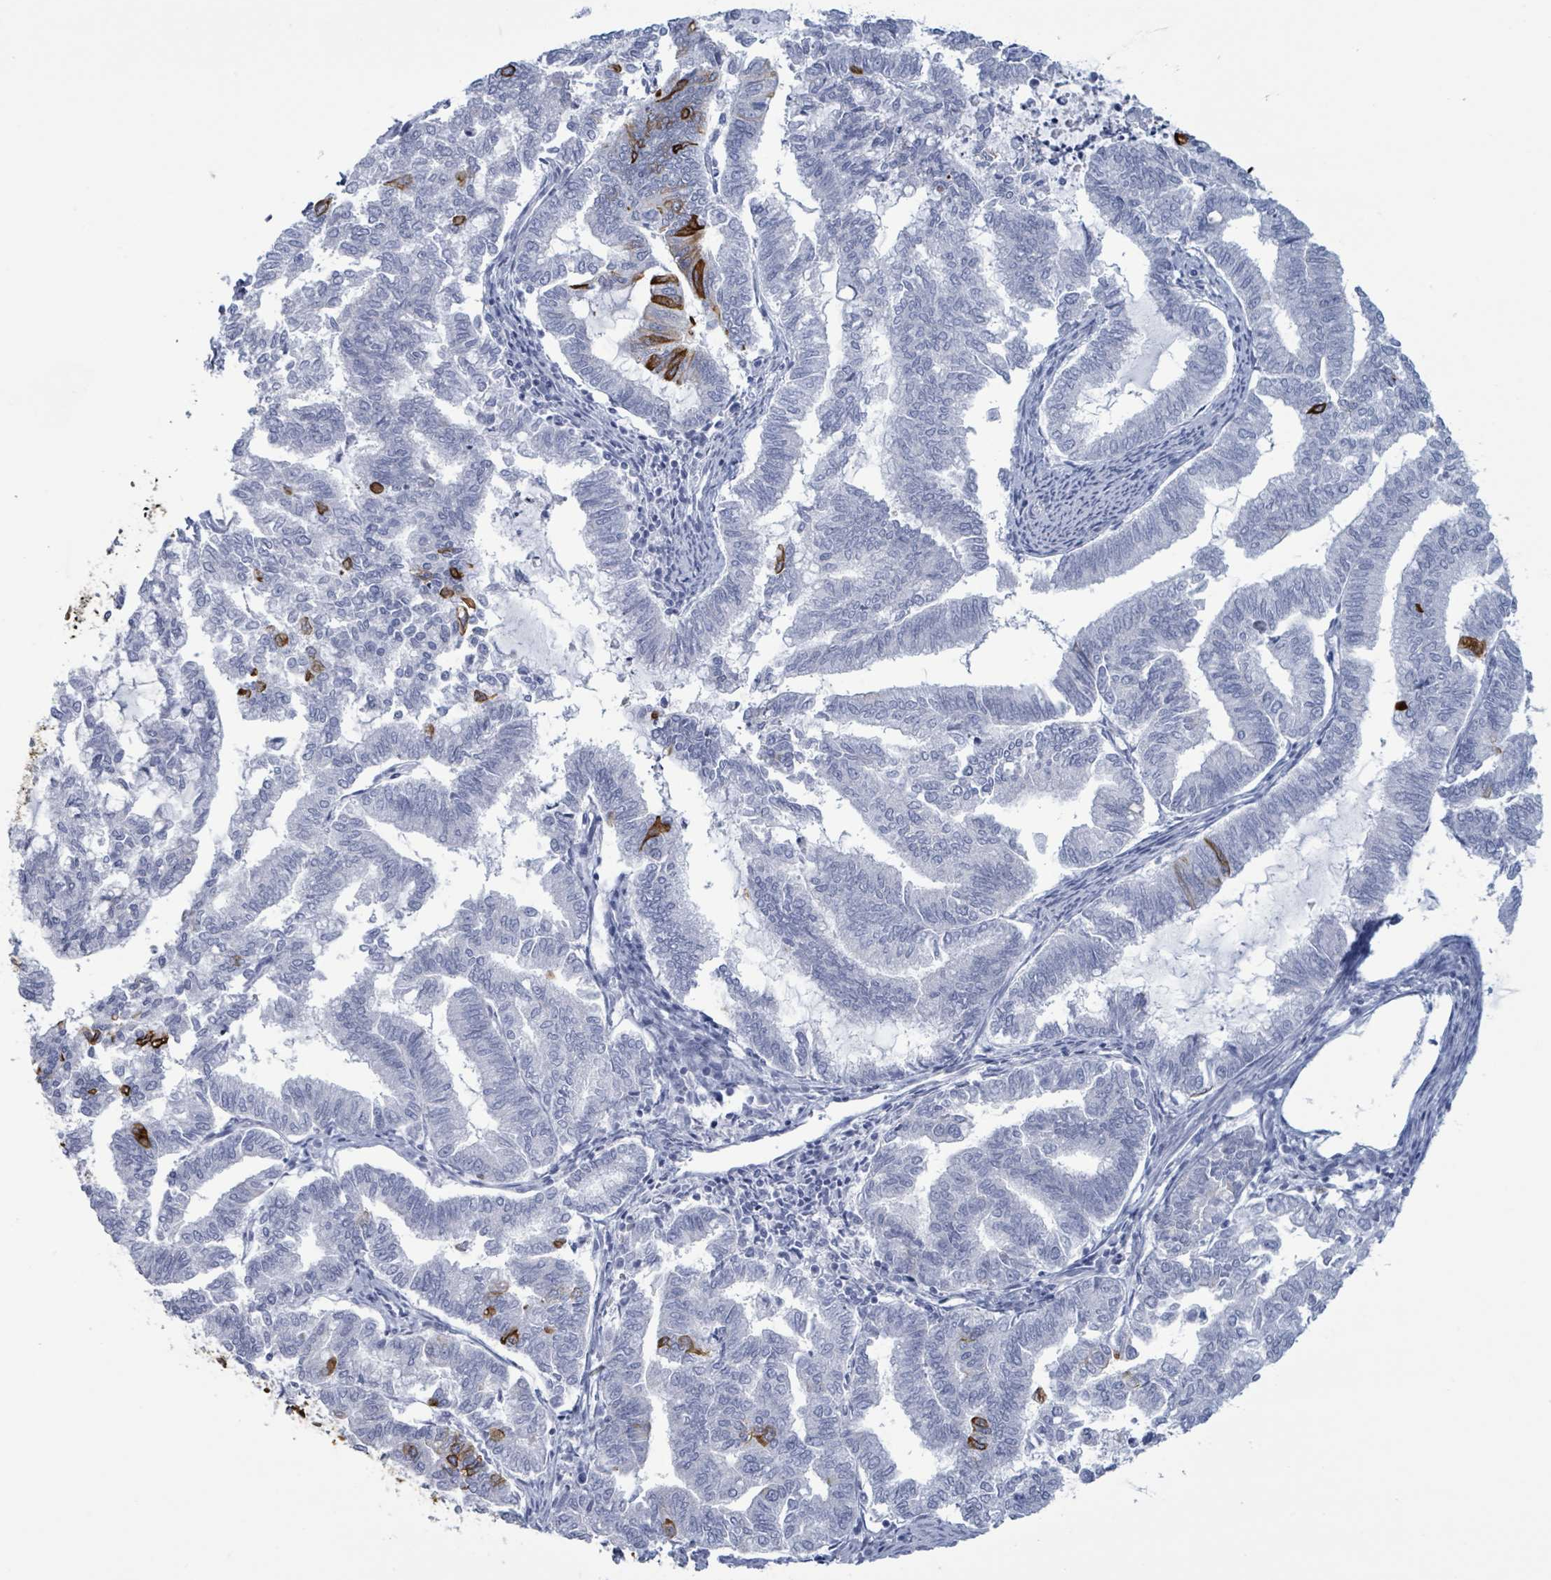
{"staining": {"intensity": "strong", "quantity": "<25%", "location": "cytoplasmic/membranous"}, "tissue": "endometrial cancer", "cell_type": "Tumor cells", "image_type": "cancer", "snomed": [{"axis": "morphology", "description": "Adenocarcinoma, NOS"}, {"axis": "topography", "description": "Endometrium"}], "caption": "The micrograph exhibits a brown stain indicating the presence of a protein in the cytoplasmic/membranous of tumor cells in endometrial cancer. (DAB IHC with brightfield microscopy, high magnification).", "gene": "KRT8", "patient": {"sex": "female", "age": 79}}